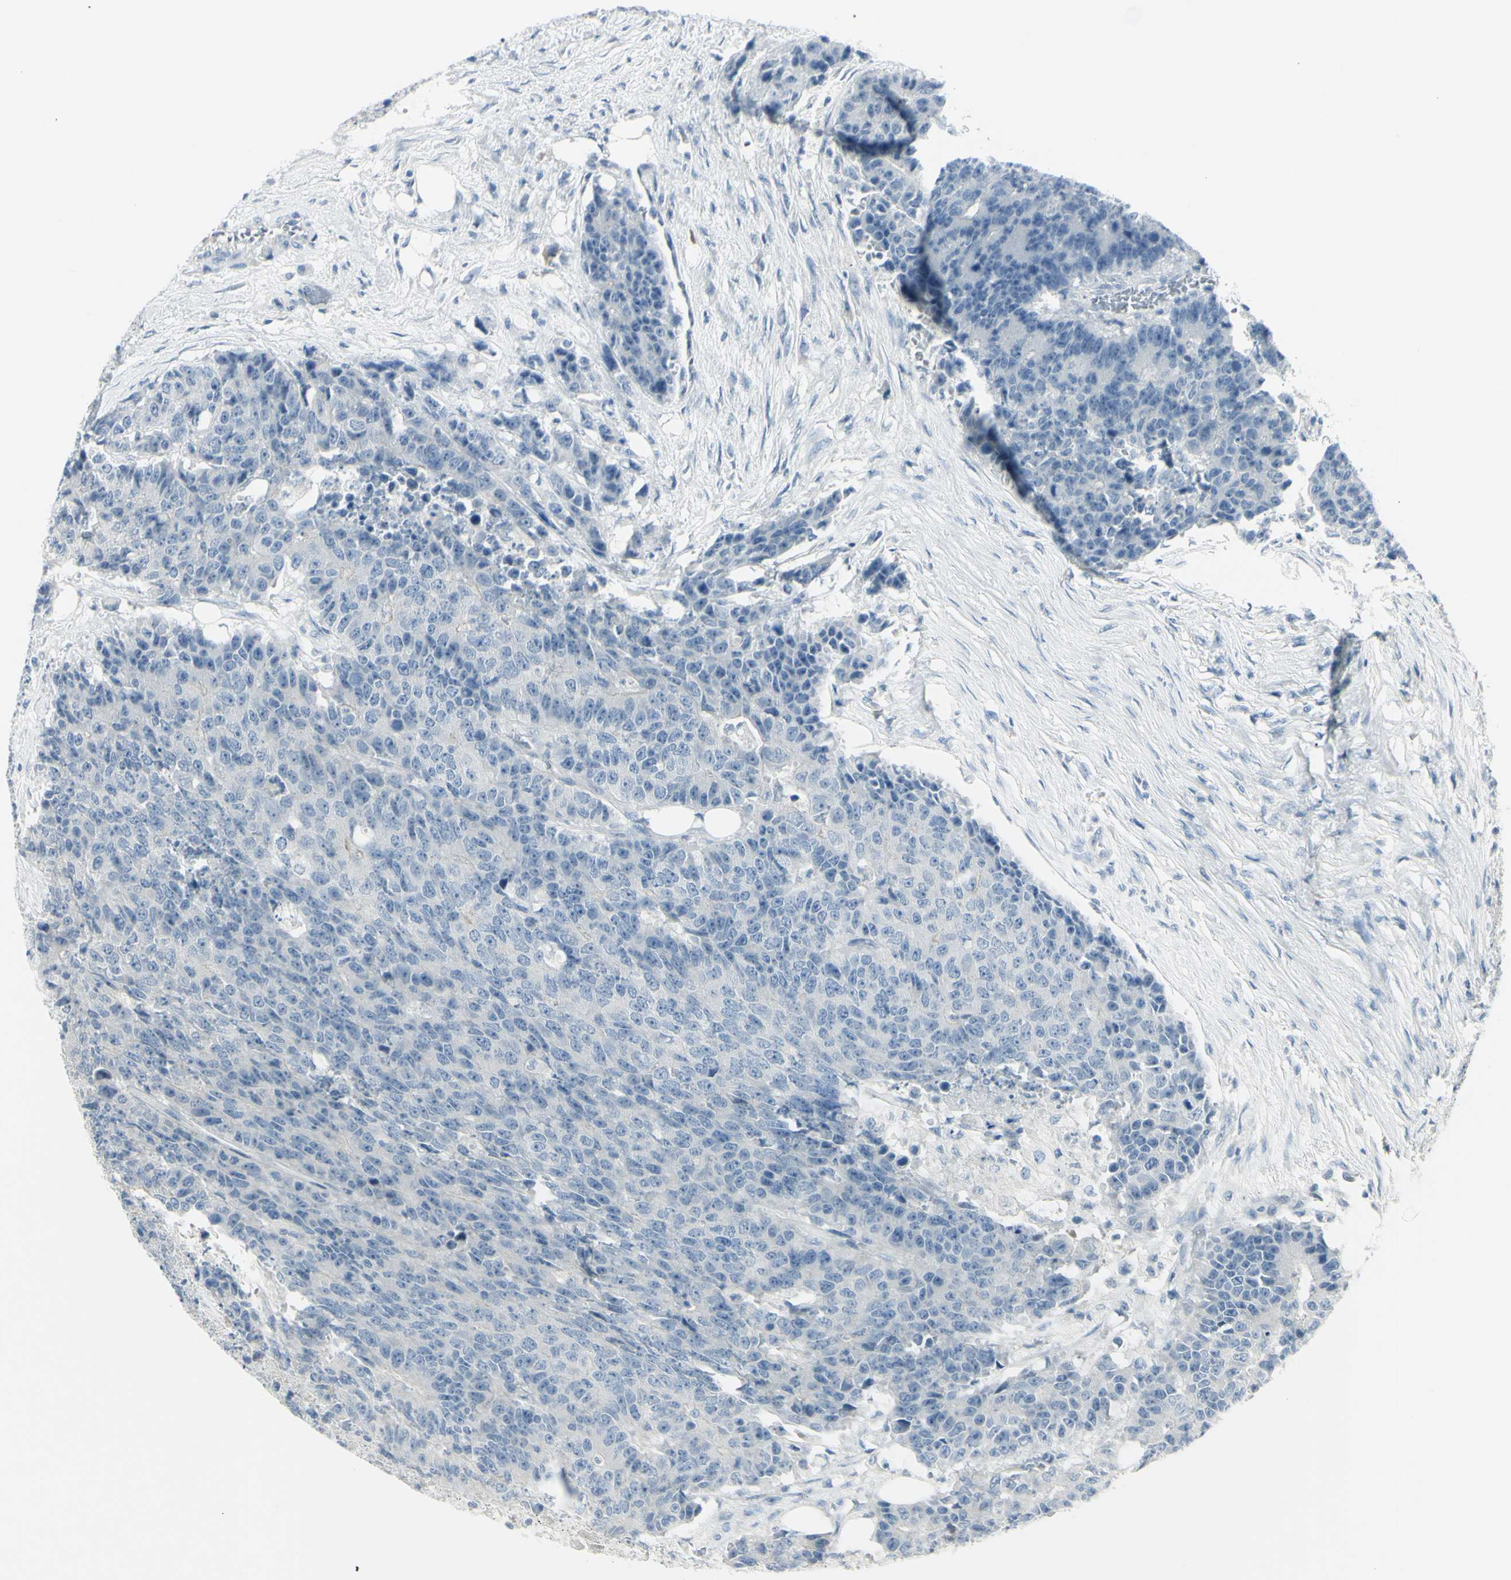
{"staining": {"intensity": "negative", "quantity": "none", "location": "none"}, "tissue": "colorectal cancer", "cell_type": "Tumor cells", "image_type": "cancer", "snomed": [{"axis": "morphology", "description": "Adenocarcinoma, NOS"}, {"axis": "topography", "description": "Colon"}], "caption": "This histopathology image is of colorectal adenocarcinoma stained with immunohistochemistry to label a protein in brown with the nuclei are counter-stained blue. There is no expression in tumor cells.", "gene": "SH3GL2", "patient": {"sex": "female", "age": 86}}